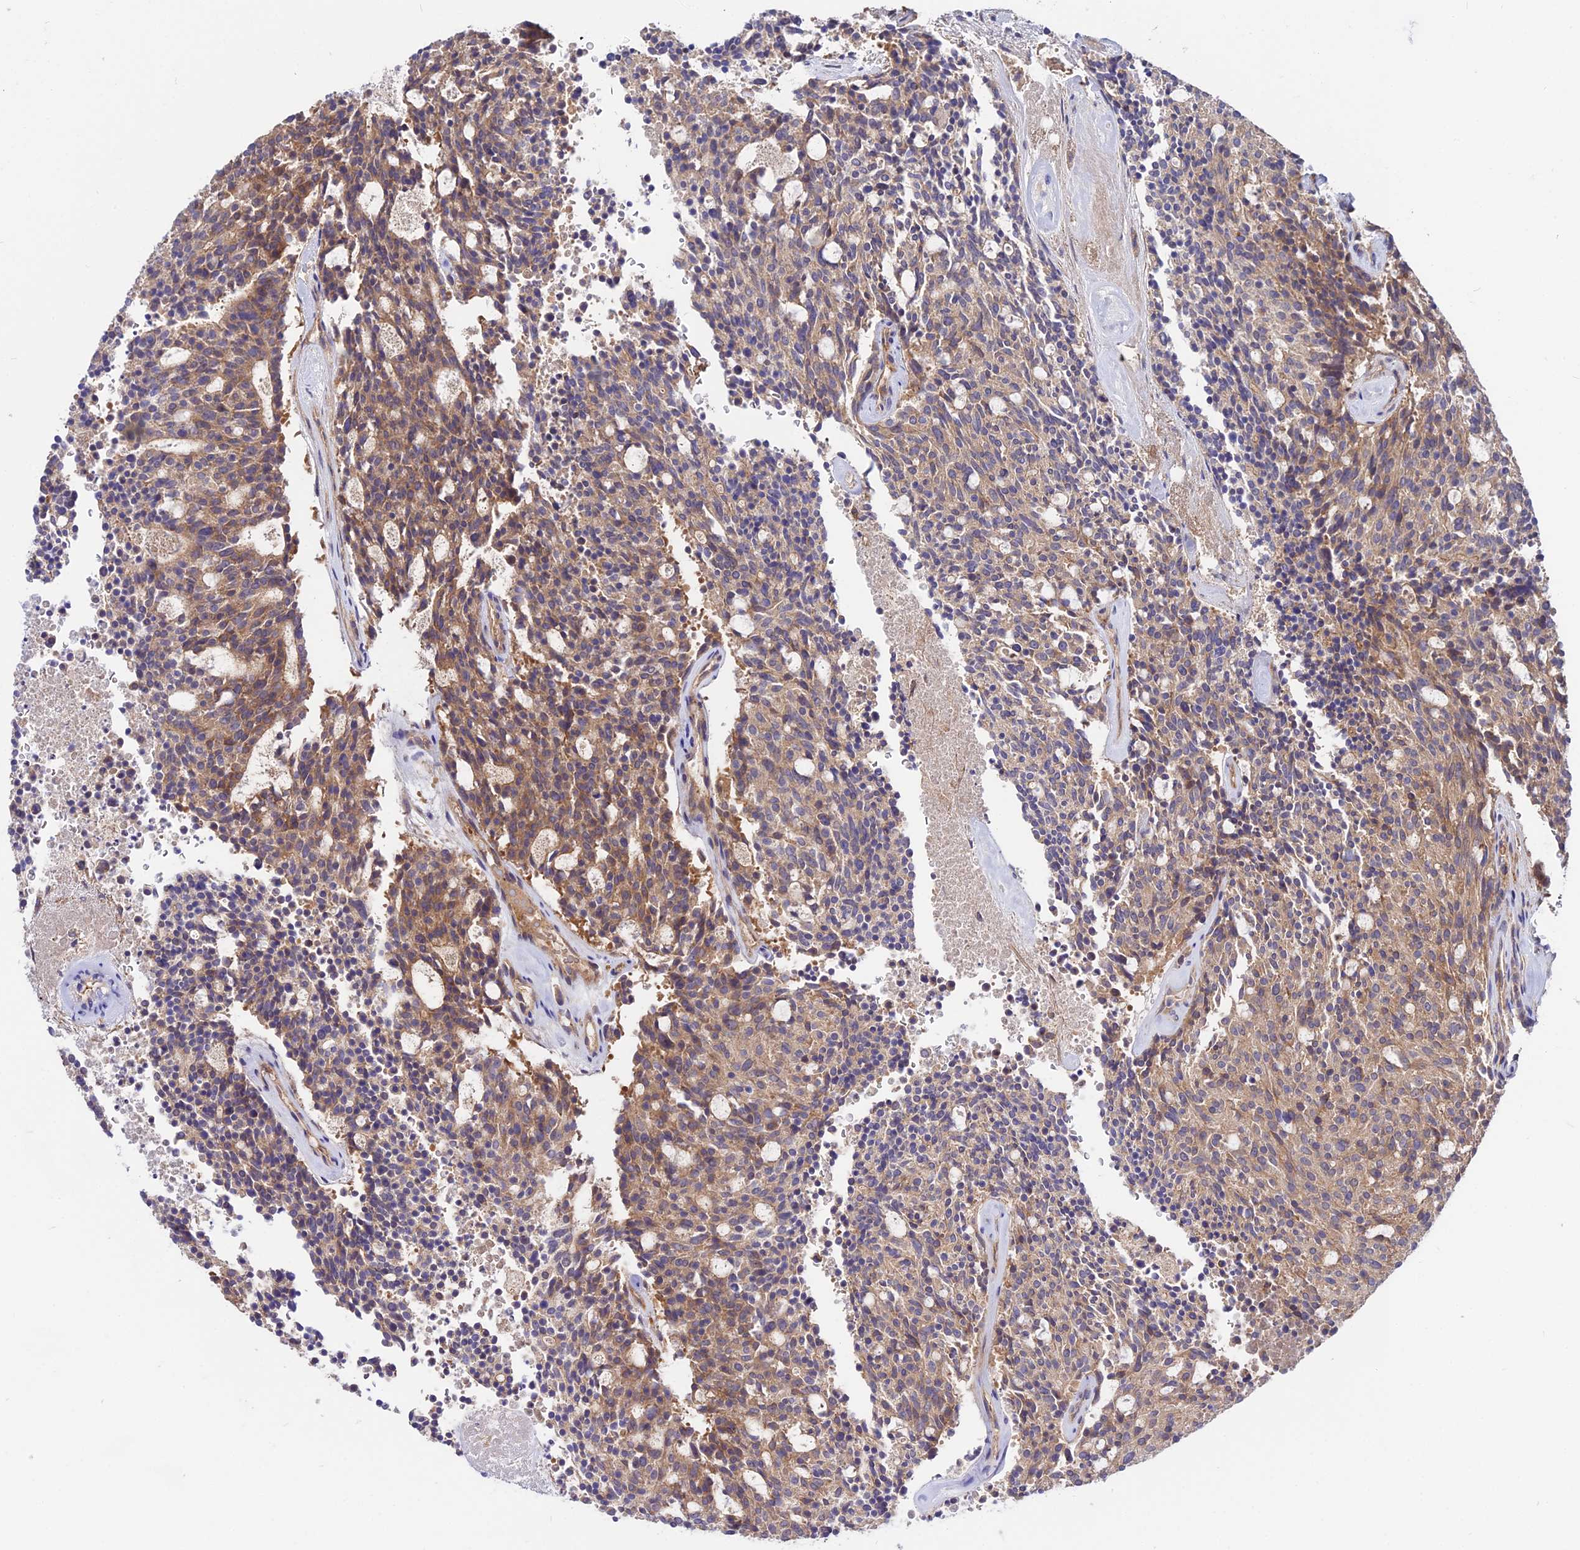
{"staining": {"intensity": "moderate", "quantity": "25%-75%", "location": "cytoplasmic/membranous"}, "tissue": "carcinoid", "cell_type": "Tumor cells", "image_type": "cancer", "snomed": [{"axis": "morphology", "description": "Carcinoid, malignant, NOS"}, {"axis": "topography", "description": "Pancreas"}], "caption": "Human carcinoid (malignant) stained with a brown dye reveals moderate cytoplasmic/membranous positive positivity in about 25%-75% of tumor cells.", "gene": "PYM1", "patient": {"sex": "female", "age": 54}}